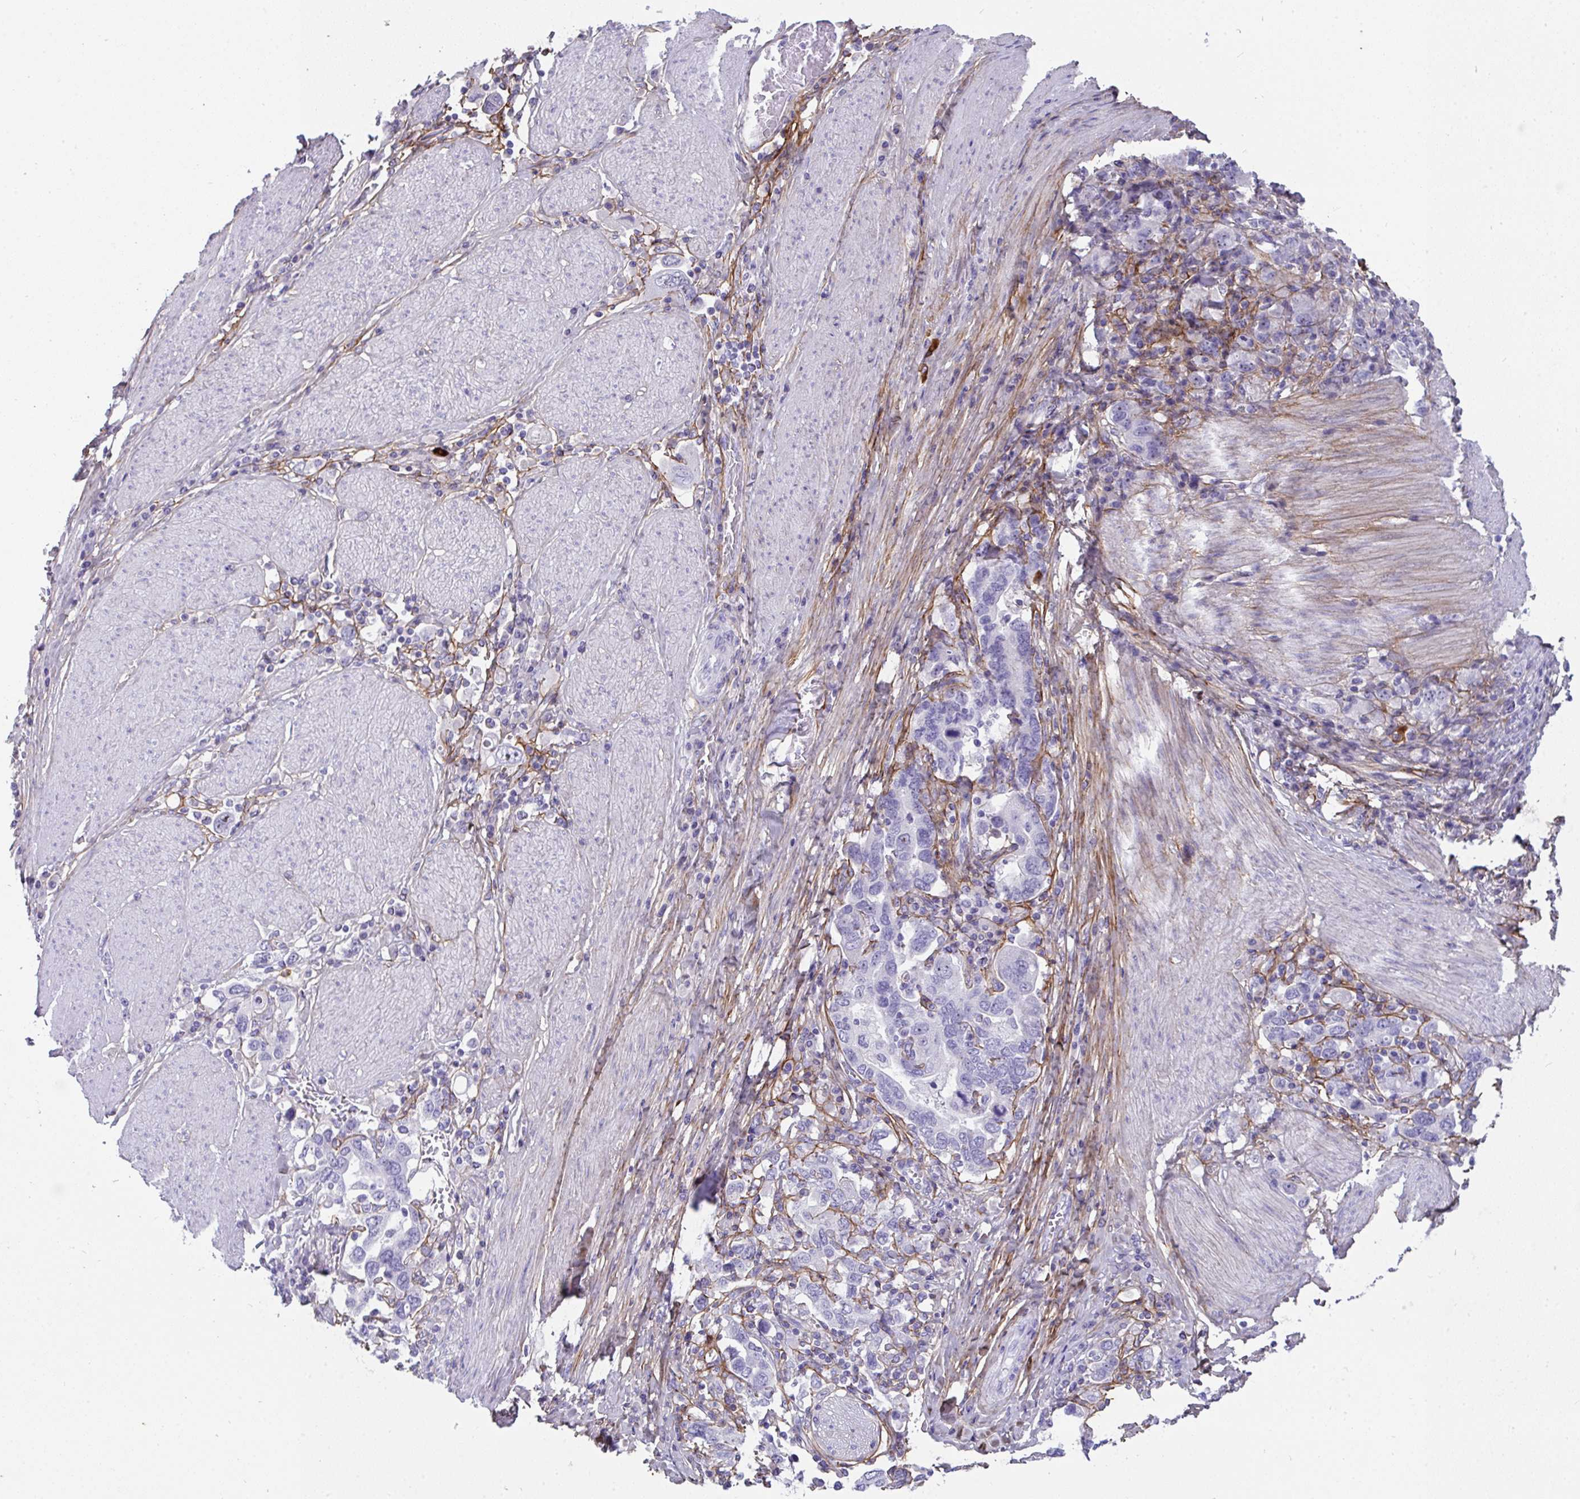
{"staining": {"intensity": "negative", "quantity": "none", "location": "none"}, "tissue": "stomach cancer", "cell_type": "Tumor cells", "image_type": "cancer", "snomed": [{"axis": "morphology", "description": "Adenocarcinoma, NOS"}, {"axis": "topography", "description": "Stomach, upper"}, {"axis": "topography", "description": "Stomach"}], "caption": "Tumor cells show no significant positivity in stomach adenocarcinoma. (IHC, brightfield microscopy, high magnification).", "gene": "LHFPL6", "patient": {"sex": "male", "age": 62}}